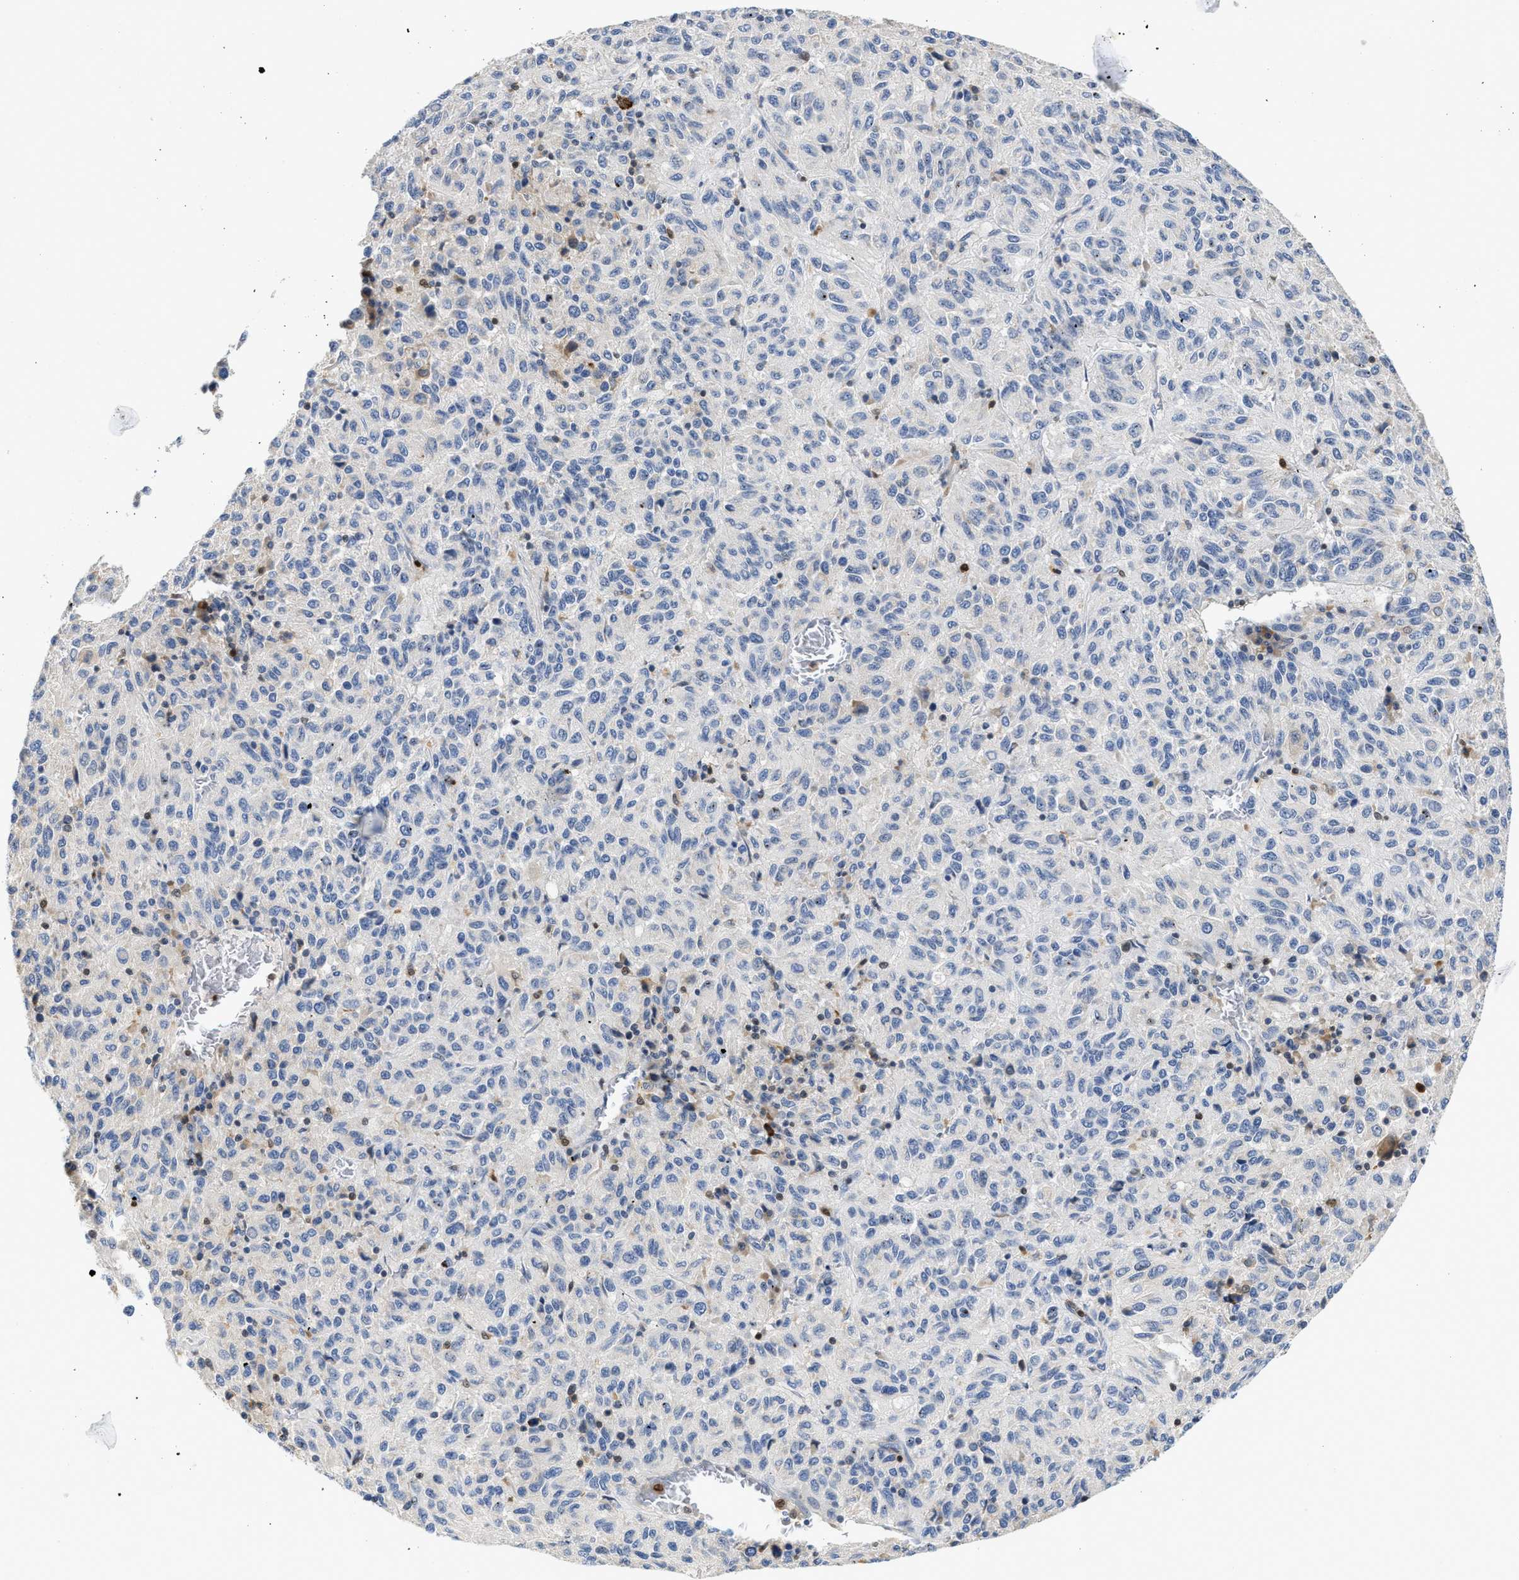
{"staining": {"intensity": "negative", "quantity": "none", "location": "none"}, "tissue": "melanoma", "cell_type": "Tumor cells", "image_type": "cancer", "snomed": [{"axis": "morphology", "description": "Malignant melanoma, Metastatic site"}, {"axis": "topography", "description": "Lung"}], "caption": "Human melanoma stained for a protein using IHC exhibits no positivity in tumor cells.", "gene": "SLIT2", "patient": {"sex": "male", "age": 64}}